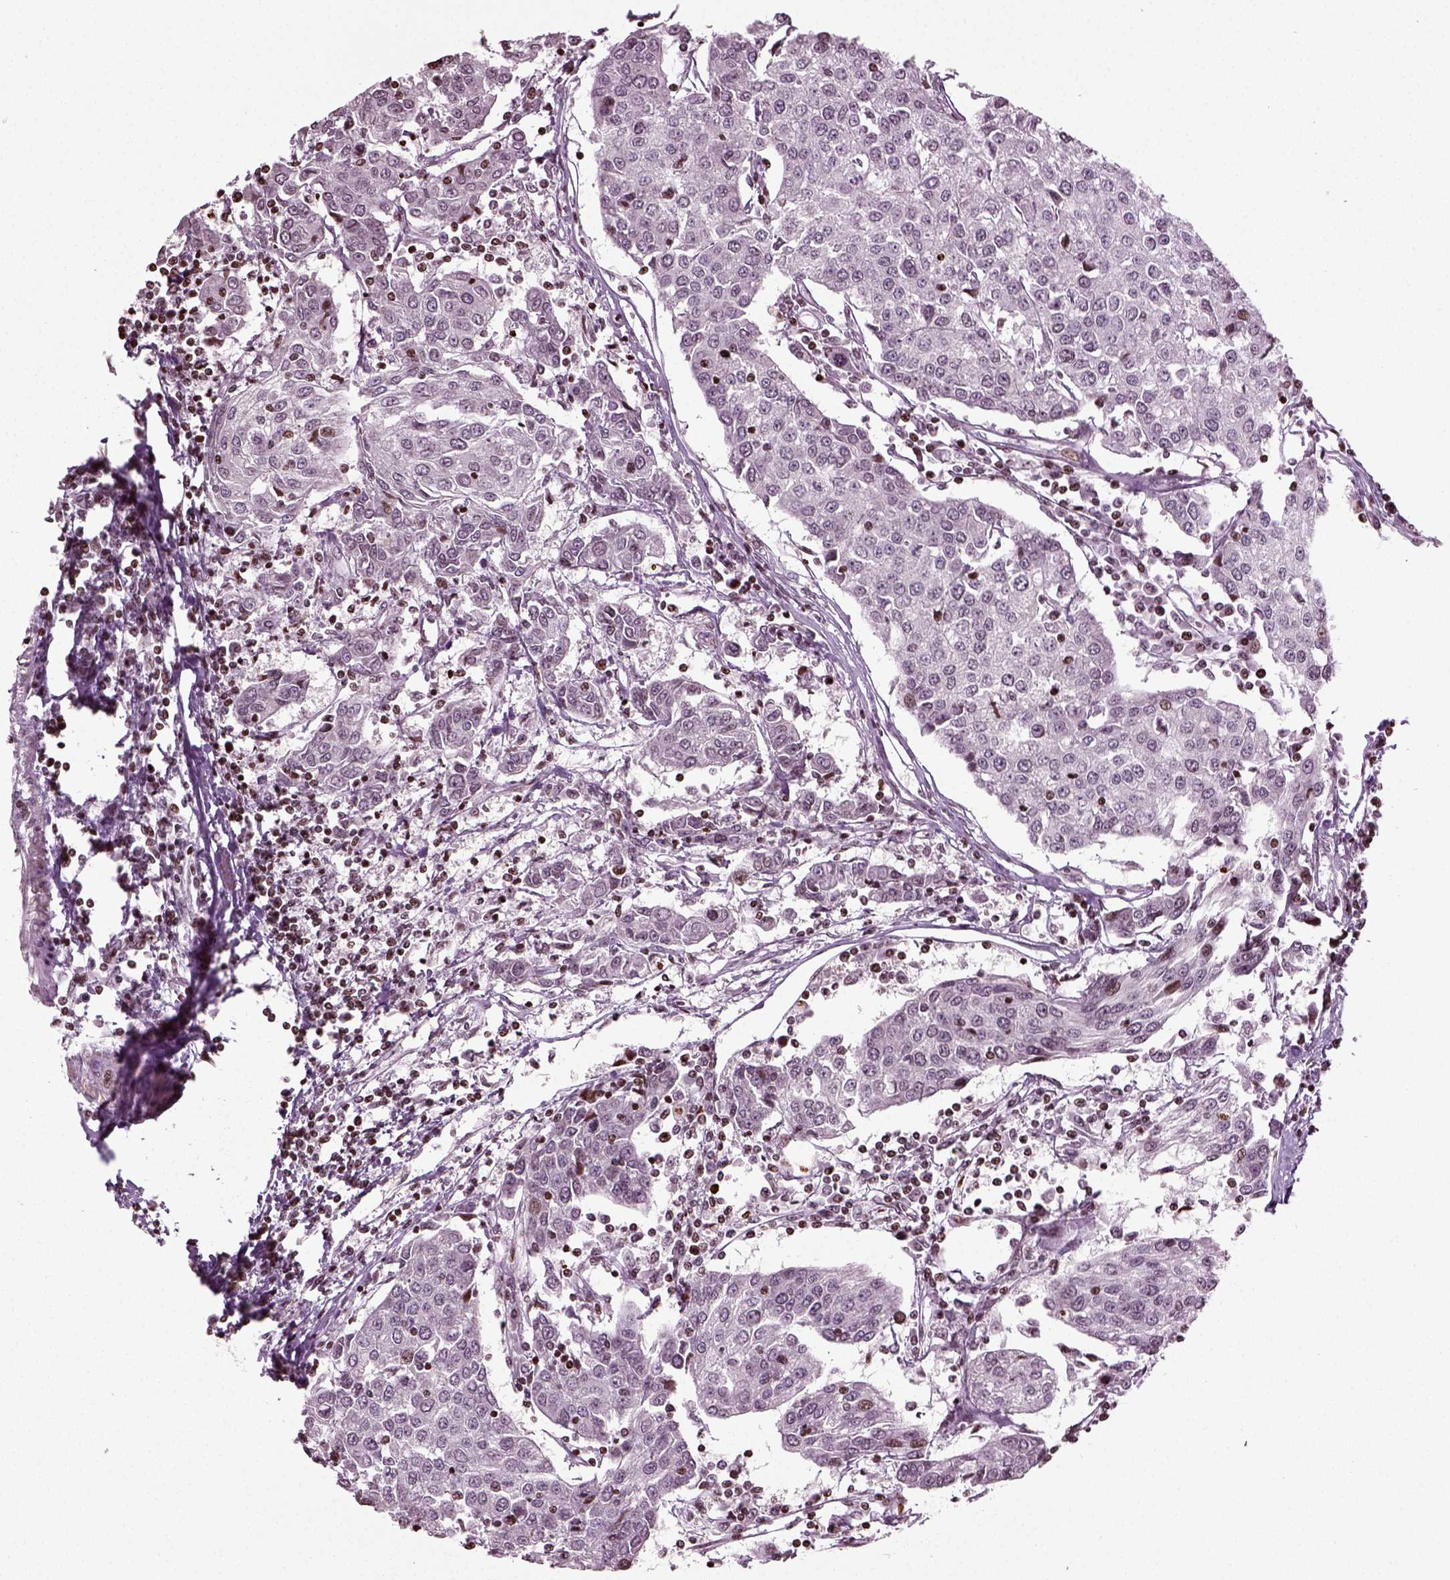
{"staining": {"intensity": "weak", "quantity": "<25%", "location": "nuclear"}, "tissue": "urothelial cancer", "cell_type": "Tumor cells", "image_type": "cancer", "snomed": [{"axis": "morphology", "description": "Urothelial carcinoma, High grade"}, {"axis": "topography", "description": "Urinary bladder"}], "caption": "Tumor cells show no significant expression in high-grade urothelial carcinoma.", "gene": "HEYL", "patient": {"sex": "female", "age": 85}}